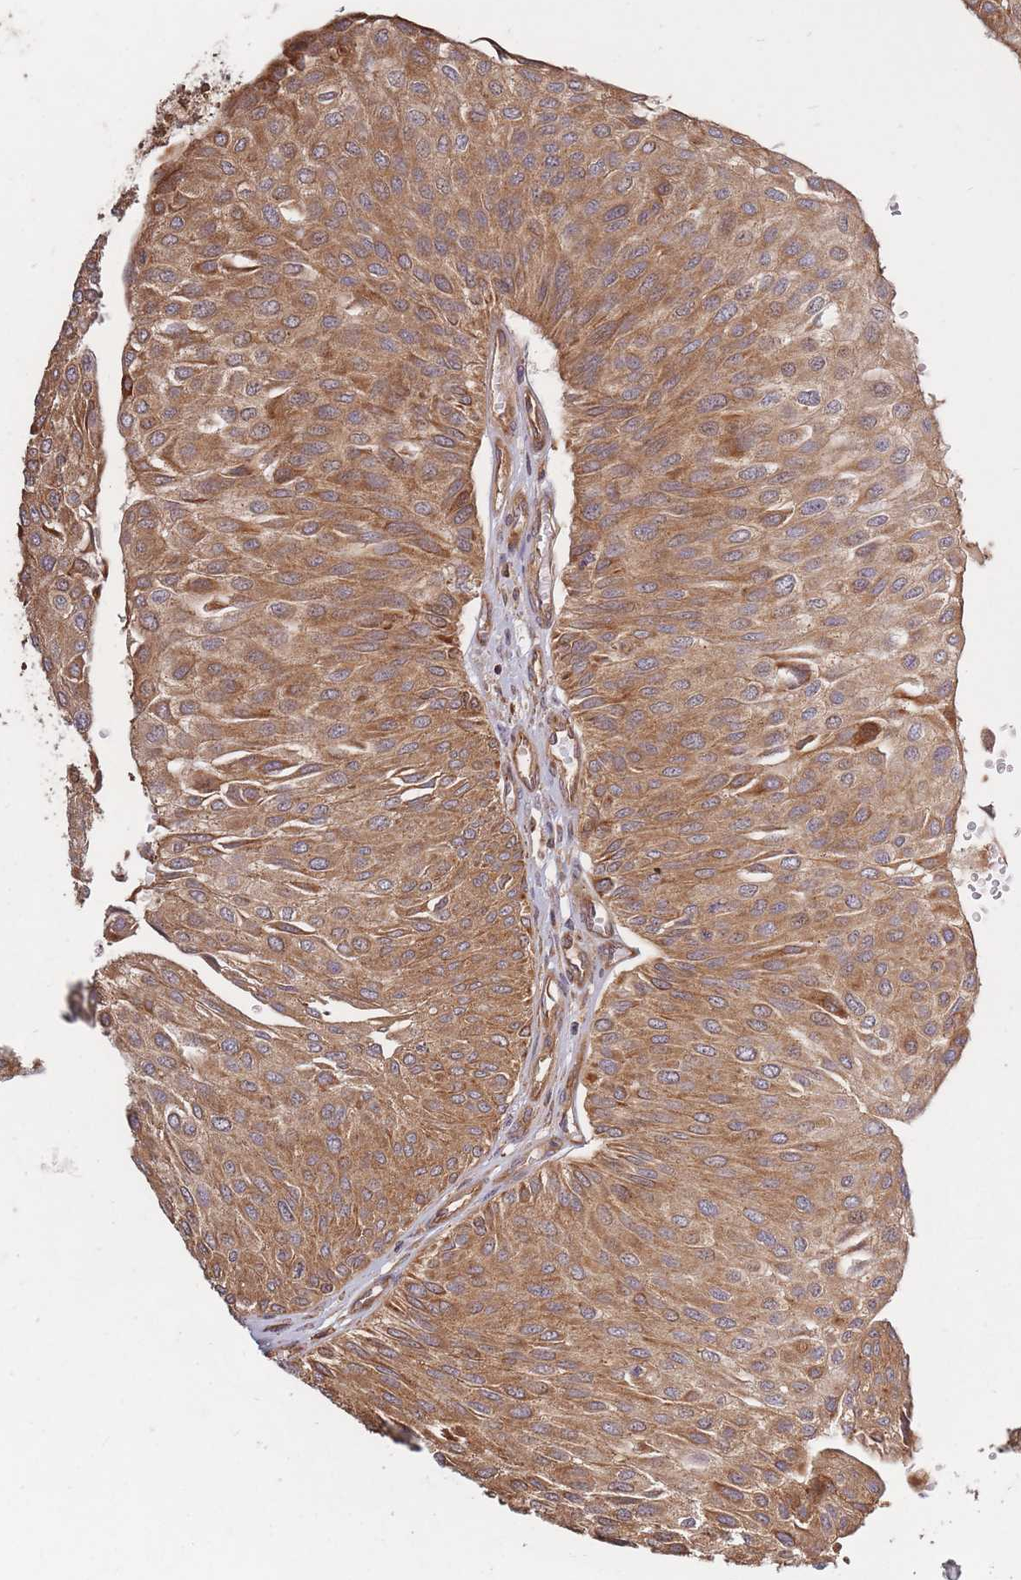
{"staining": {"intensity": "moderate", "quantity": ">75%", "location": "cytoplasmic/membranous"}, "tissue": "urothelial cancer", "cell_type": "Tumor cells", "image_type": "cancer", "snomed": [{"axis": "morphology", "description": "Urothelial carcinoma, NOS"}, {"axis": "topography", "description": "Urinary bladder"}], "caption": "Moderate cytoplasmic/membranous staining is appreciated in approximately >75% of tumor cells in transitional cell carcinoma.", "gene": "RASSF2", "patient": {"sex": "male", "age": 67}}